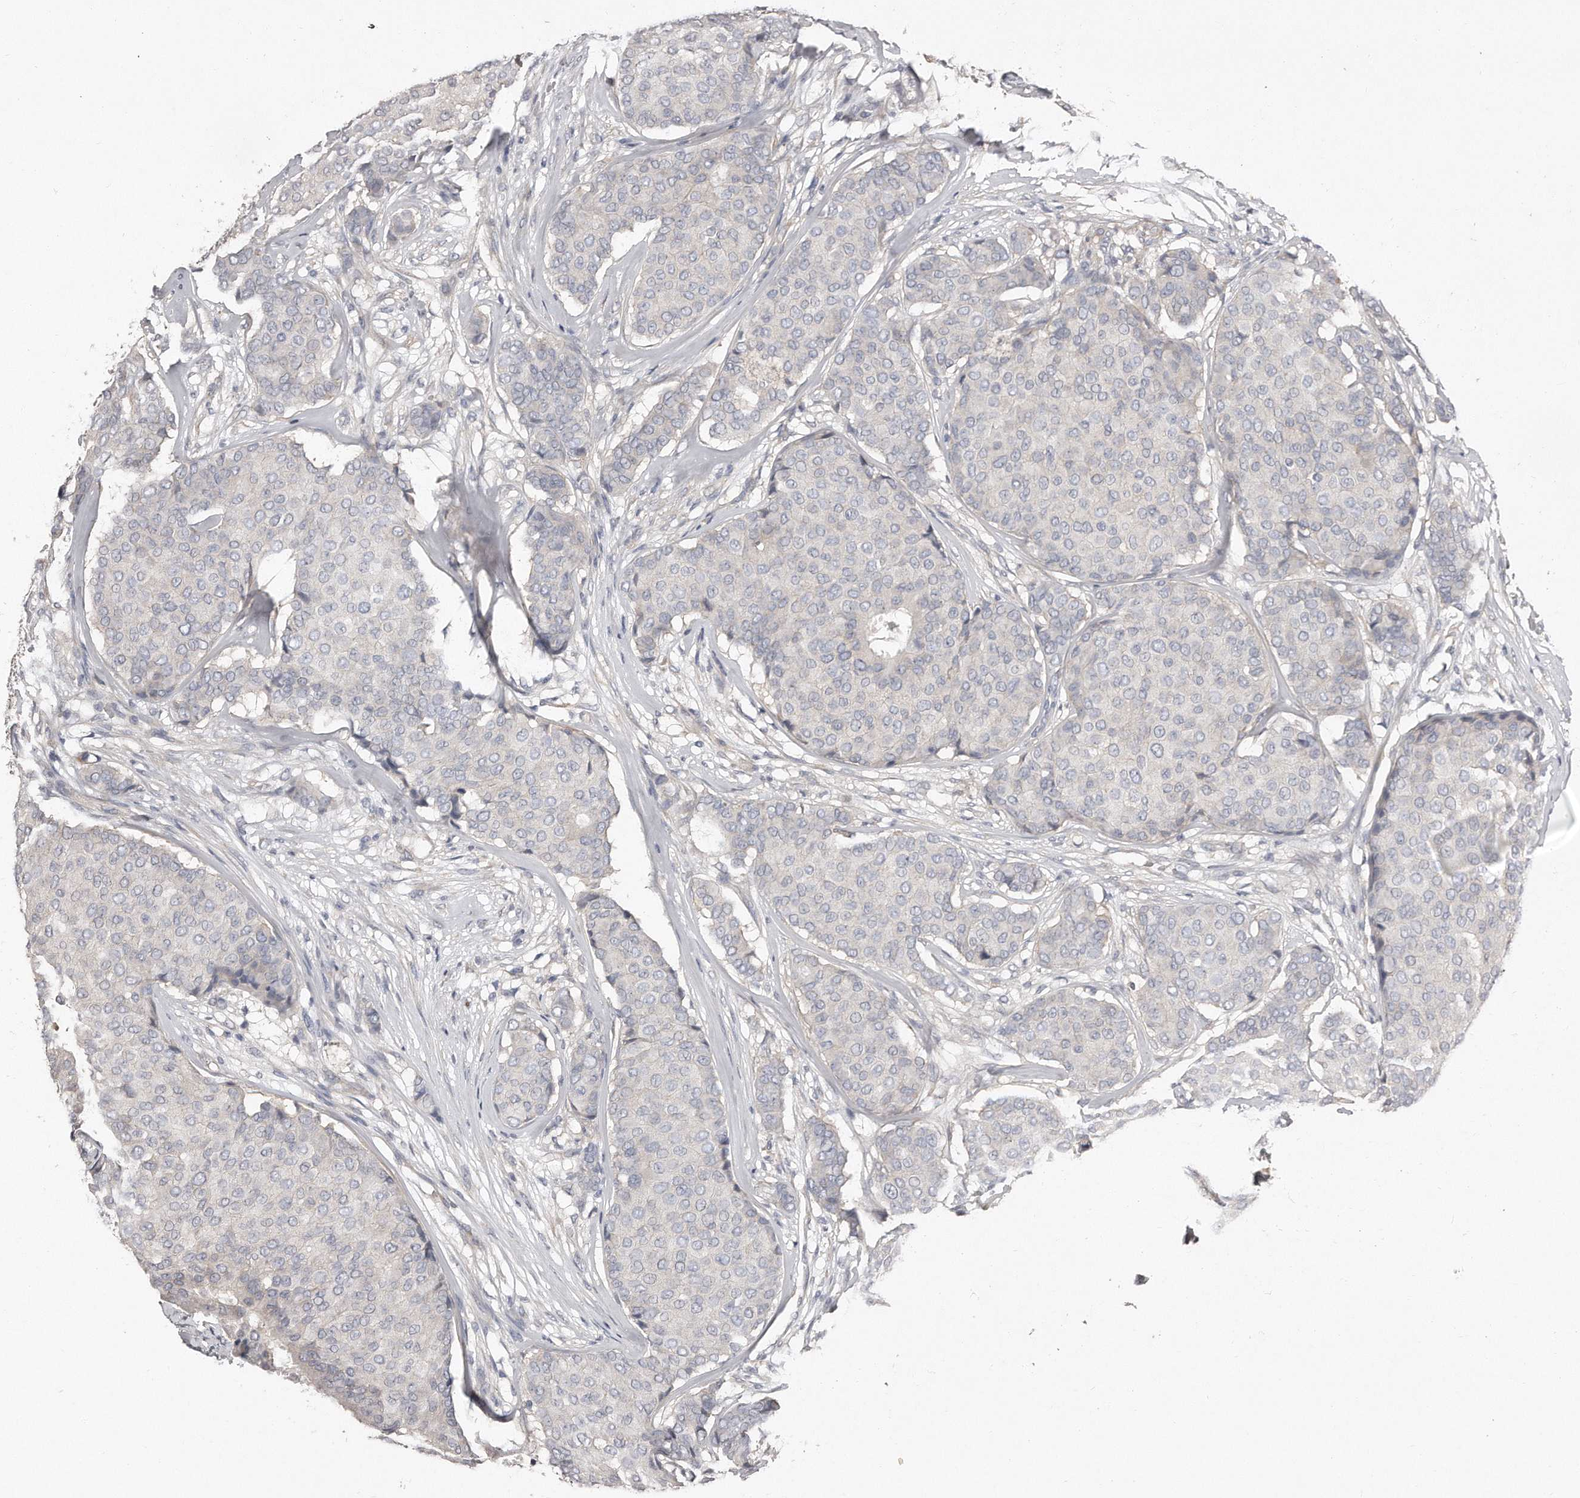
{"staining": {"intensity": "negative", "quantity": "none", "location": "none"}, "tissue": "breast cancer", "cell_type": "Tumor cells", "image_type": "cancer", "snomed": [{"axis": "morphology", "description": "Duct carcinoma"}, {"axis": "topography", "description": "Breast"}], "caption": "Breast infiltrating ductal carcinoma was stained to show a protein in brown. There is no significant expression in tumor cells.", "gene": "LMOD1", "patient": {"sex": "female", "age": 75}}